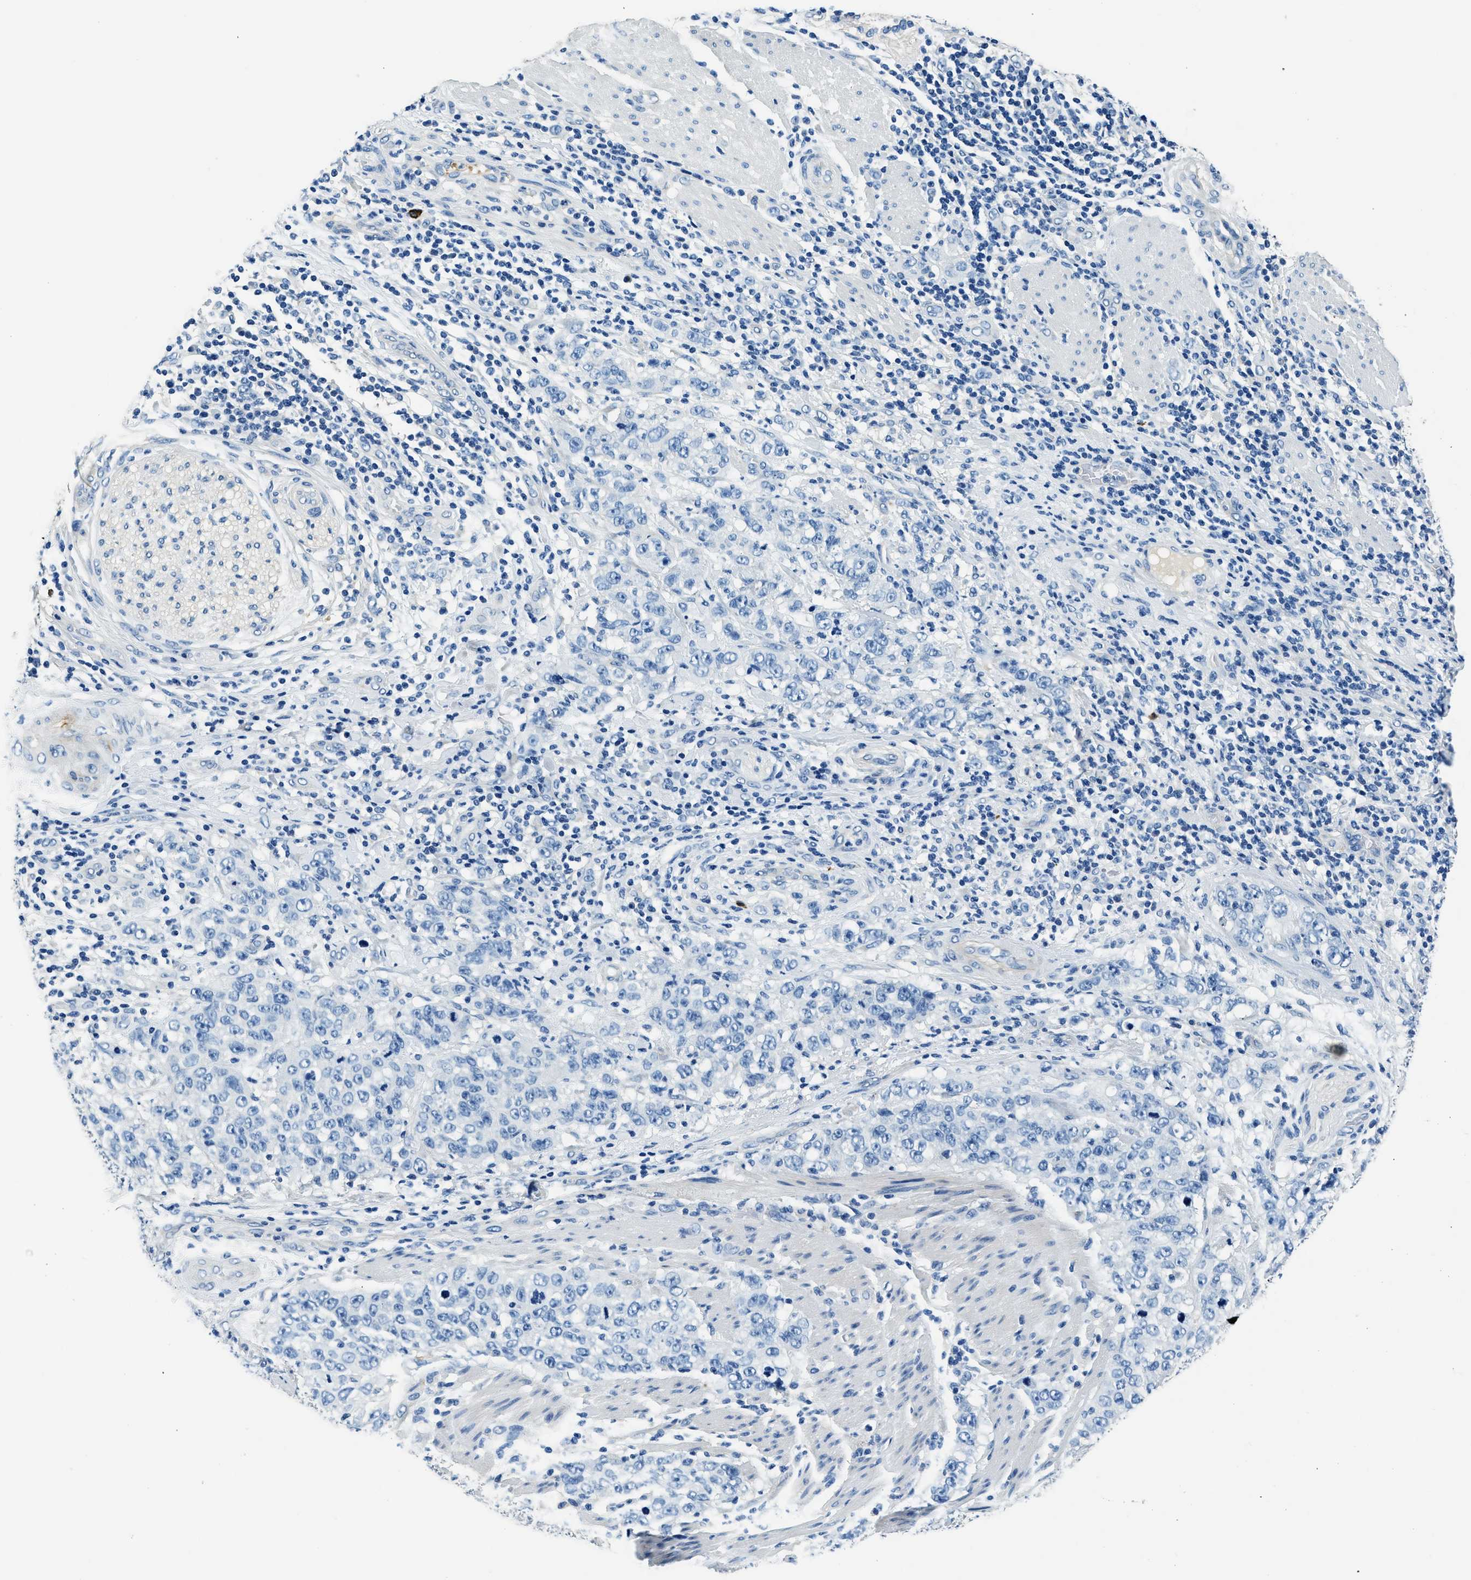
{"staining": {"intensity": "negative", "quantity": "none", "location": "none"}, "tissue": "stomach cancer", "cell_type": "Tumor cells", "image_type": "cancer", "snomed": [{"axis": "morphology", "description": "Adenocarcinoma, NOS"}, {"axis": "topography", "description": "Stomach"}], "caption": "The photomicrograph exhibits no staining of tumor cells in stomach cancer (adenocarcinoma).", "gene": "TMEM186", "patient": {"sex": "male", "age": 48}}